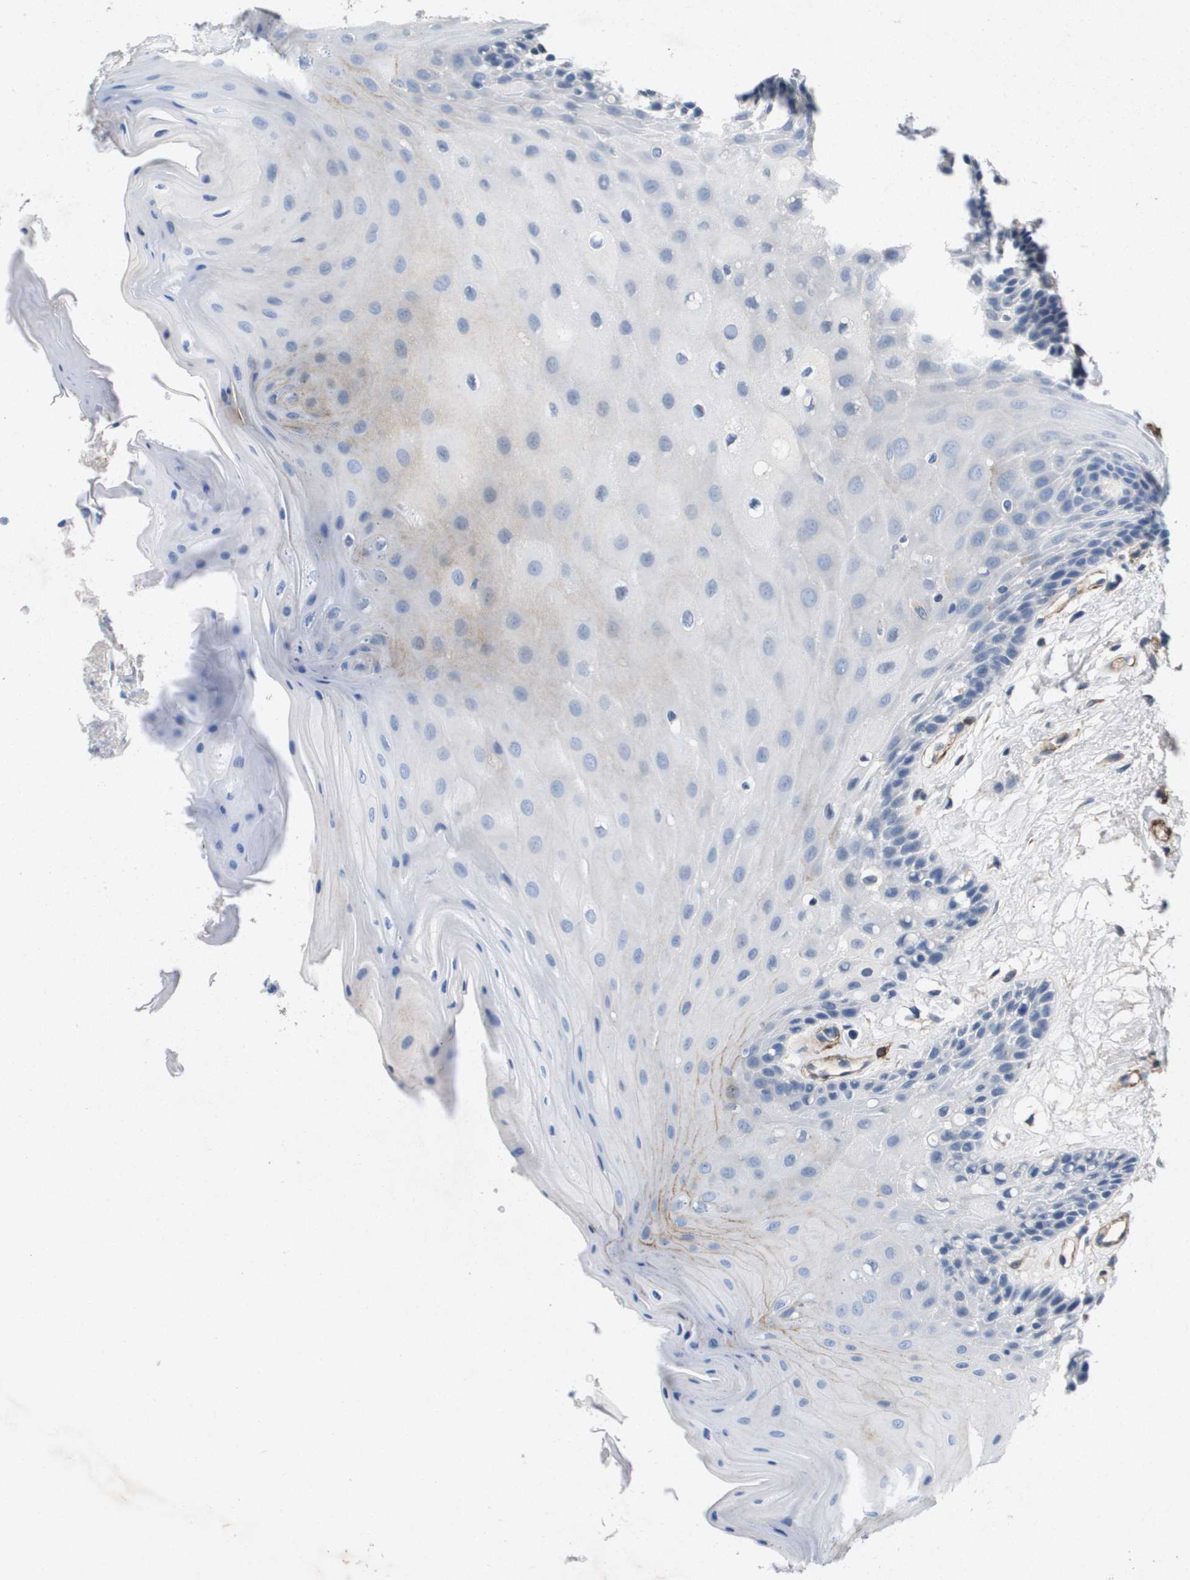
{"staining": {"intensity": "weak", "quantity": "<25%", "location": "cytoplasmic/membranous"}, "tissue": "oral mucosa", "cell_type": "Squamous epithelial cells", "image_type": "normal", "snomed": [{"axis": "morphology", "description": "Normal tissue, NOS"}, {"axis": "morphology", "description": "Squamous cell carcinoma, NOS"}, {"axis": "topography", "description": "Oral tissue"}, {"axis": "topography", "description": "Head-Neck"}], "caption": "Micrograph shows no protein positivity in squamous epithelial cells of benign oral mucosa. (Brightfield microscopy of DAB (3,3'-diaminobenzidine) immunohistochemistry (IHC) at high magnification).", "gene": "LPP", "patient": {"sex": "male", "age": 71}}